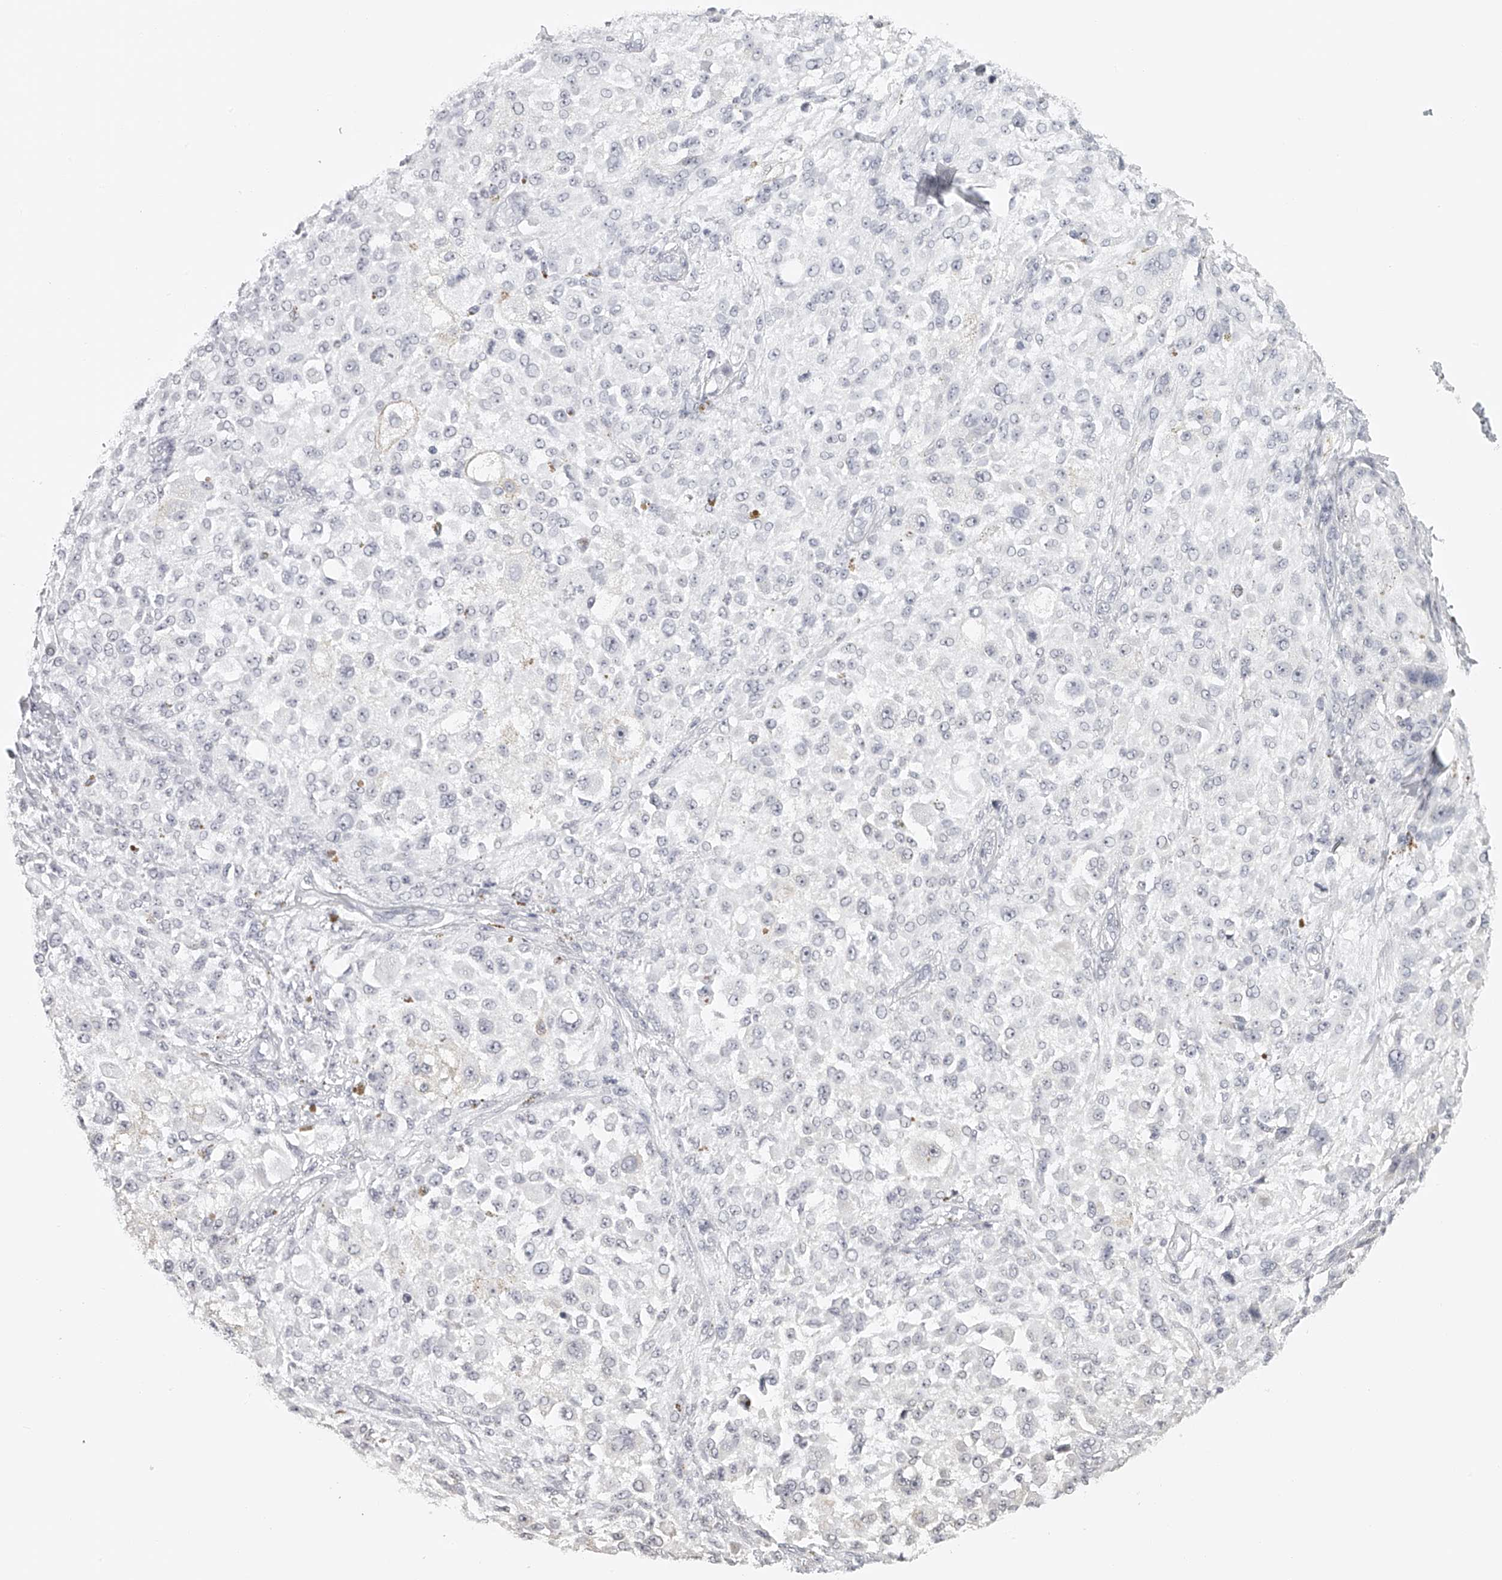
{"staining": {"intensity": "negative", "quantity": "none", "location": "none"}, "tissue": "melanoma", "cell_type": "Tumor cells", "image_type": "cancer", "snomed": [{"axis": "morphology", "description": "Necrosis, NOS"}, {"axis": "morphology", "description": "Malignant melanoma, NOS"}, {"axis": "topography", "description": "Skin"}], "caption": "Tumor cells show no significant protein staining in melanoma. The staining was performed using DAB (3,3'-diaminobenzidine) to visualize the protein expression in brown, while the nuclei were stained in blue with hematoxylin (Magnification: 20x).", "gene": "BCL2L11", "patient": {"sex": "female", "age": 87}}